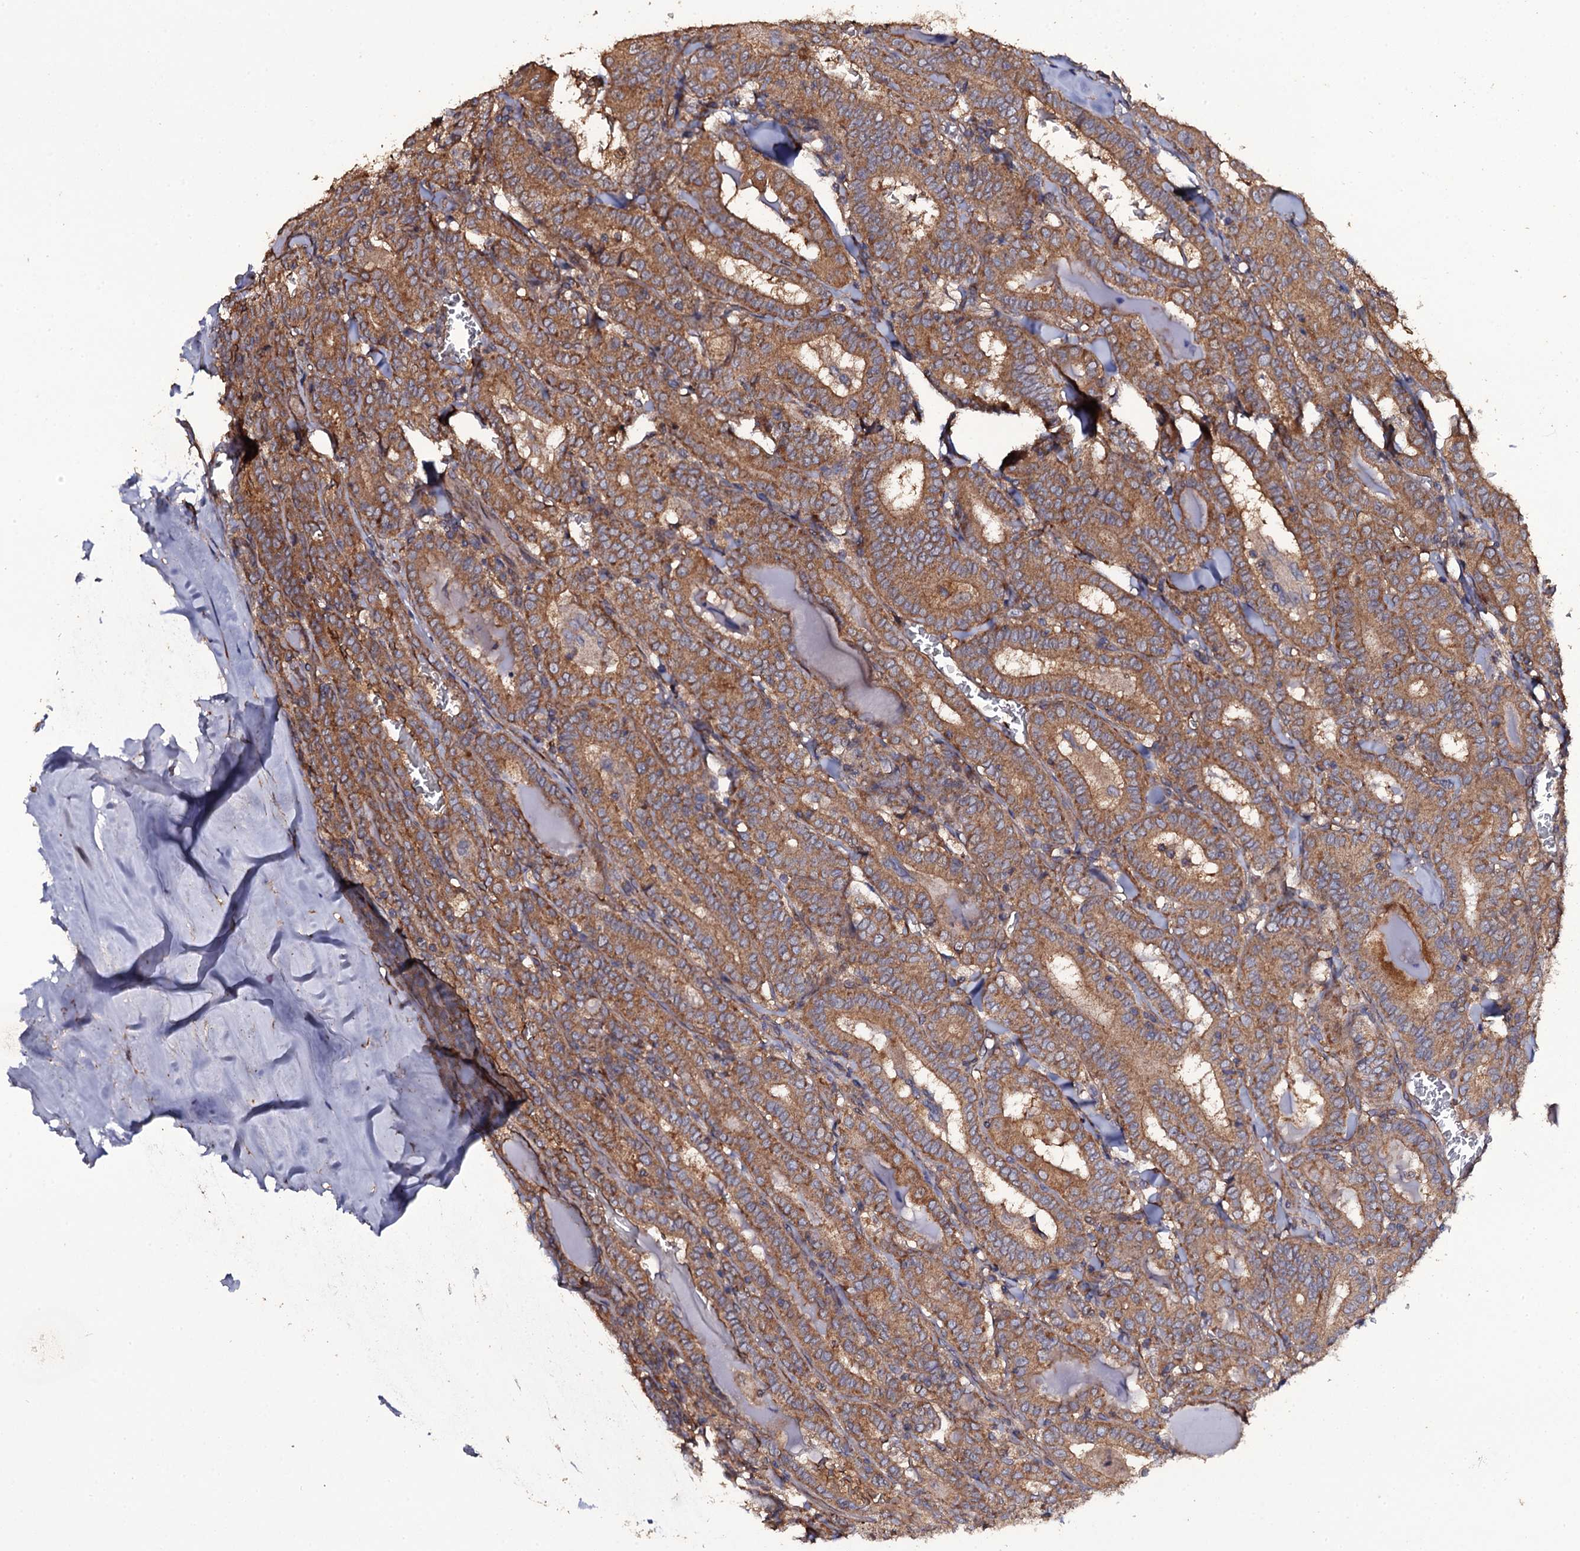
{"staining": {"intensity": "moderate", "quantity": ">75%", "location": "cytoplasmic/membranous"}, "tissue": "thyroid cancer", "cell_type": "Tumor cells", "image_type": "cancer", "snomed": [{"axis": "morphology", "description": "Papillary adenocarcinoma, NOS"}, {"axis": "topography", "description": "Thyroid gland"}], "caption": "Immunohistochemical staining of thyroid cancer (papillary adenocarcinoma) exhibits moderate cytoplasmic/membranous protein positivity in approximately >75% of tumor cells. The protein of interest is shown in brown color, while the nuclei are stained blue.", "gene": "TTC23", "patient": {"sex": "female", "age": 72}}